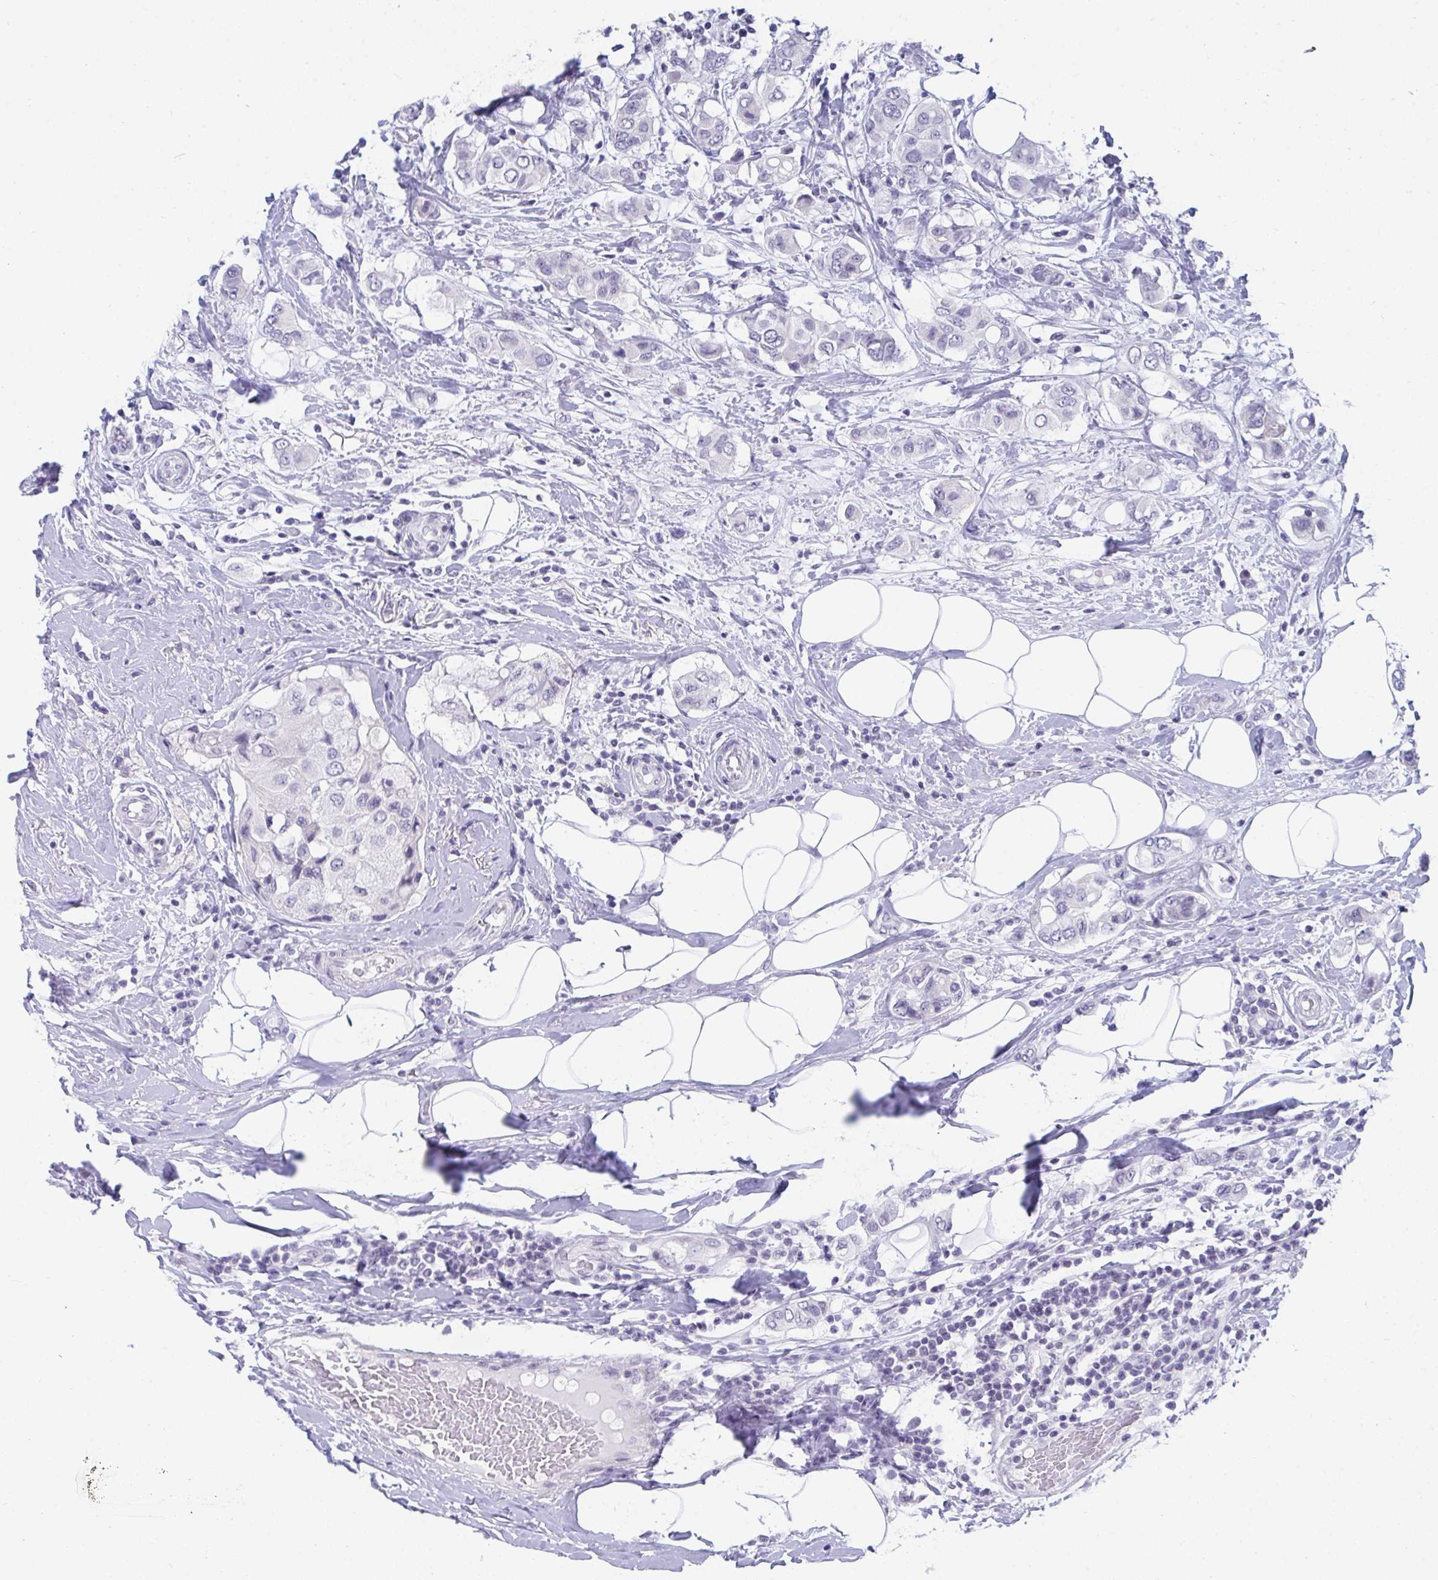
{"staining": {"intensity": "negative", "quantity": "none", "location": "none"}, "tissue": "breast cancer", "cell_type": "Tumor cells", "image_type": "cancer", "snomed": [{"axis": "morphology", "description": "Lobular carcinoma"}, {"axis": "topography", "description": "Breast"}], "caption": "Micrograph shows no protein staining in tumor cells of breast cancer tissue.", "gene": "BMAL2", "patient": {"sex": "female", "age": 51}}